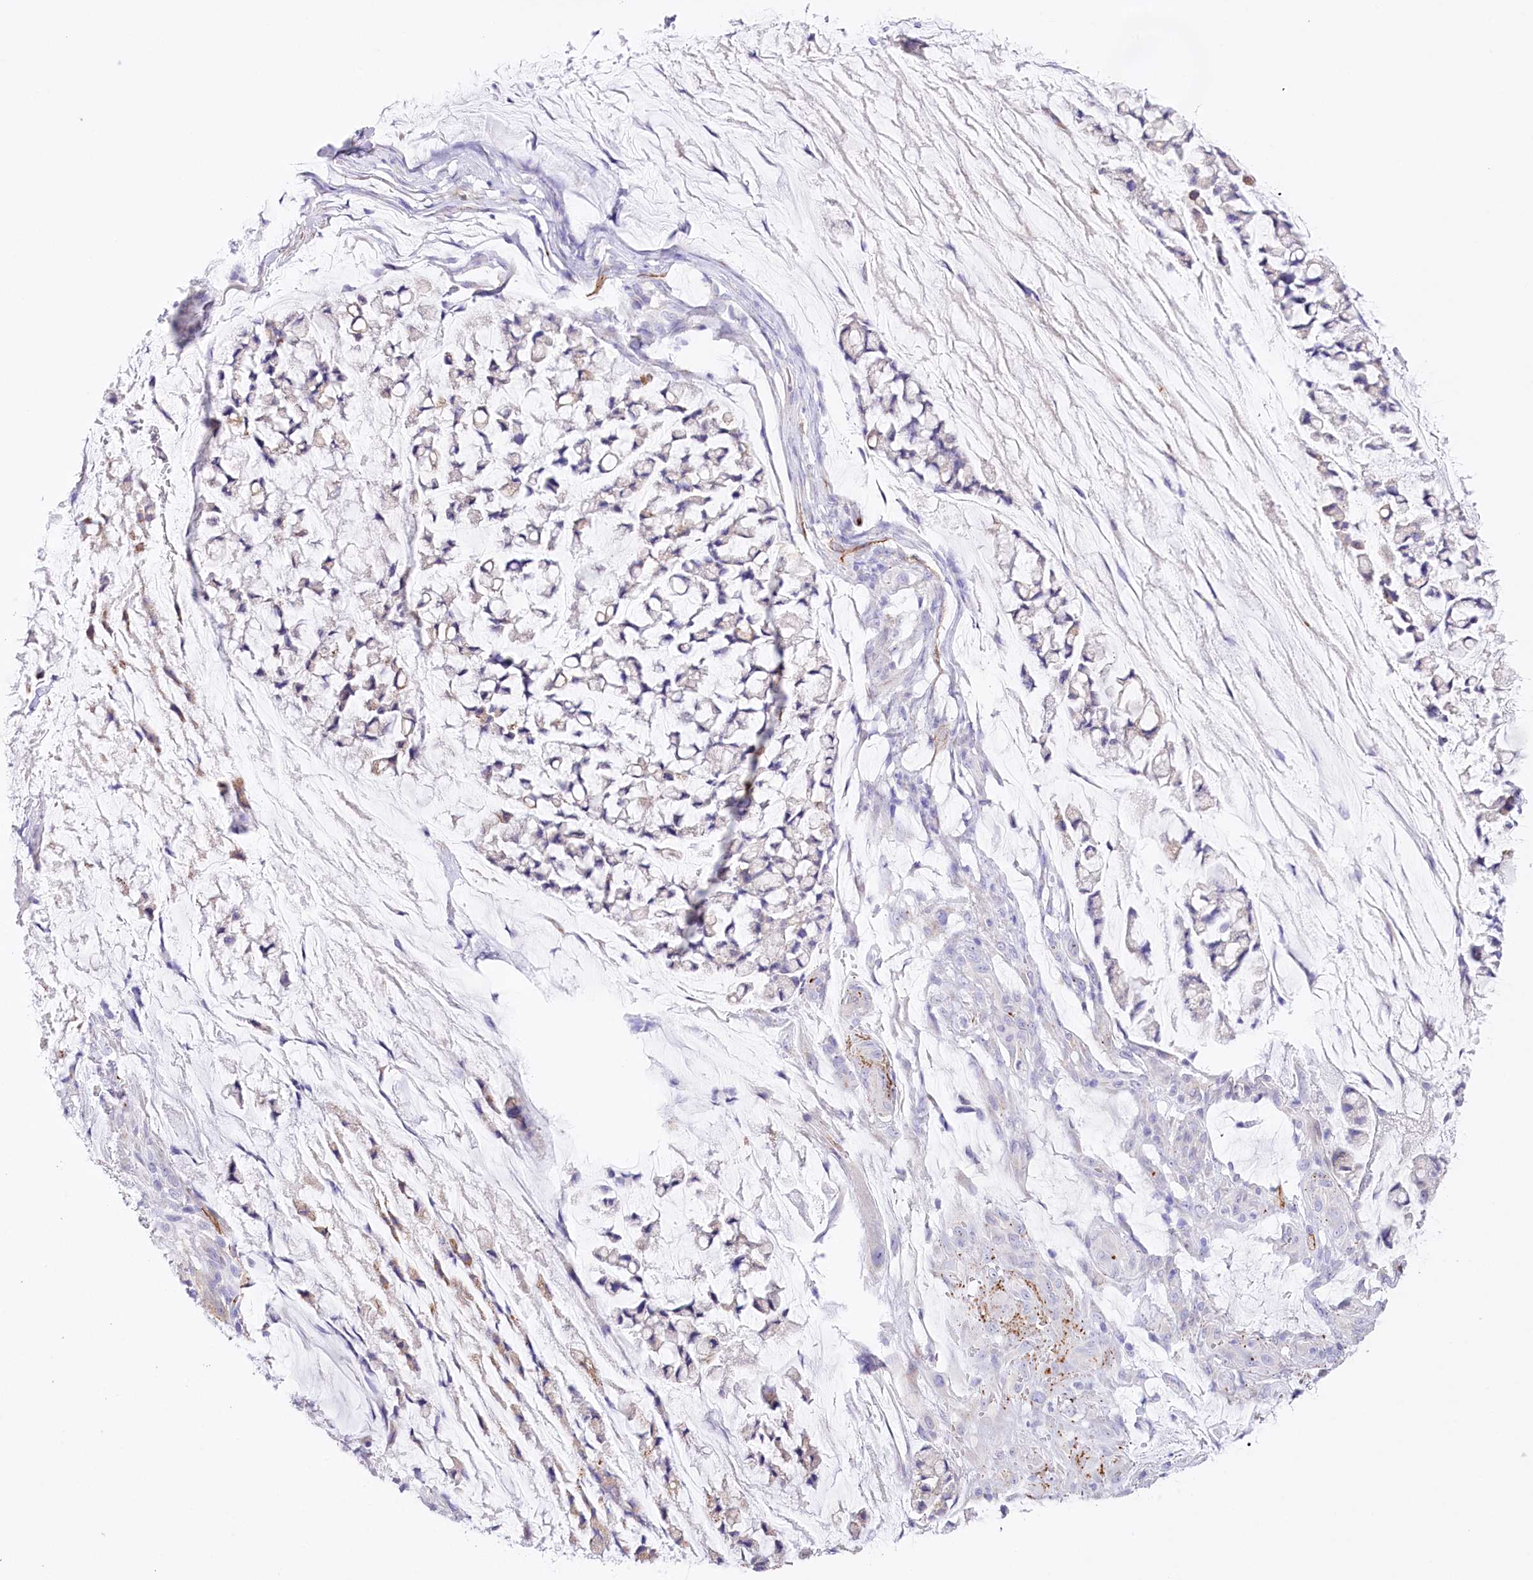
{"staining": {"intensity": "moderate", "quantity": "<25%", "location": "cytoplasmic/membranous"}, "tissue": "stomach cancer", "cell_type": "Tumor cells", "image_type": "cancer", "snomed": [{"axis": "morphology", "description": "Adenocarcinoma, NOS"}, {"axis": "topography", "description": "Stomach, lower"}], "caption": "Adenocarcinoma (stomach) stained with immunohistochemistry displays moderate cytoplasmic/membranous expression in approximately <25% of tumor cells.", "gene": "SLC39A10", "patient": {"sex": "male", "age": 67}}